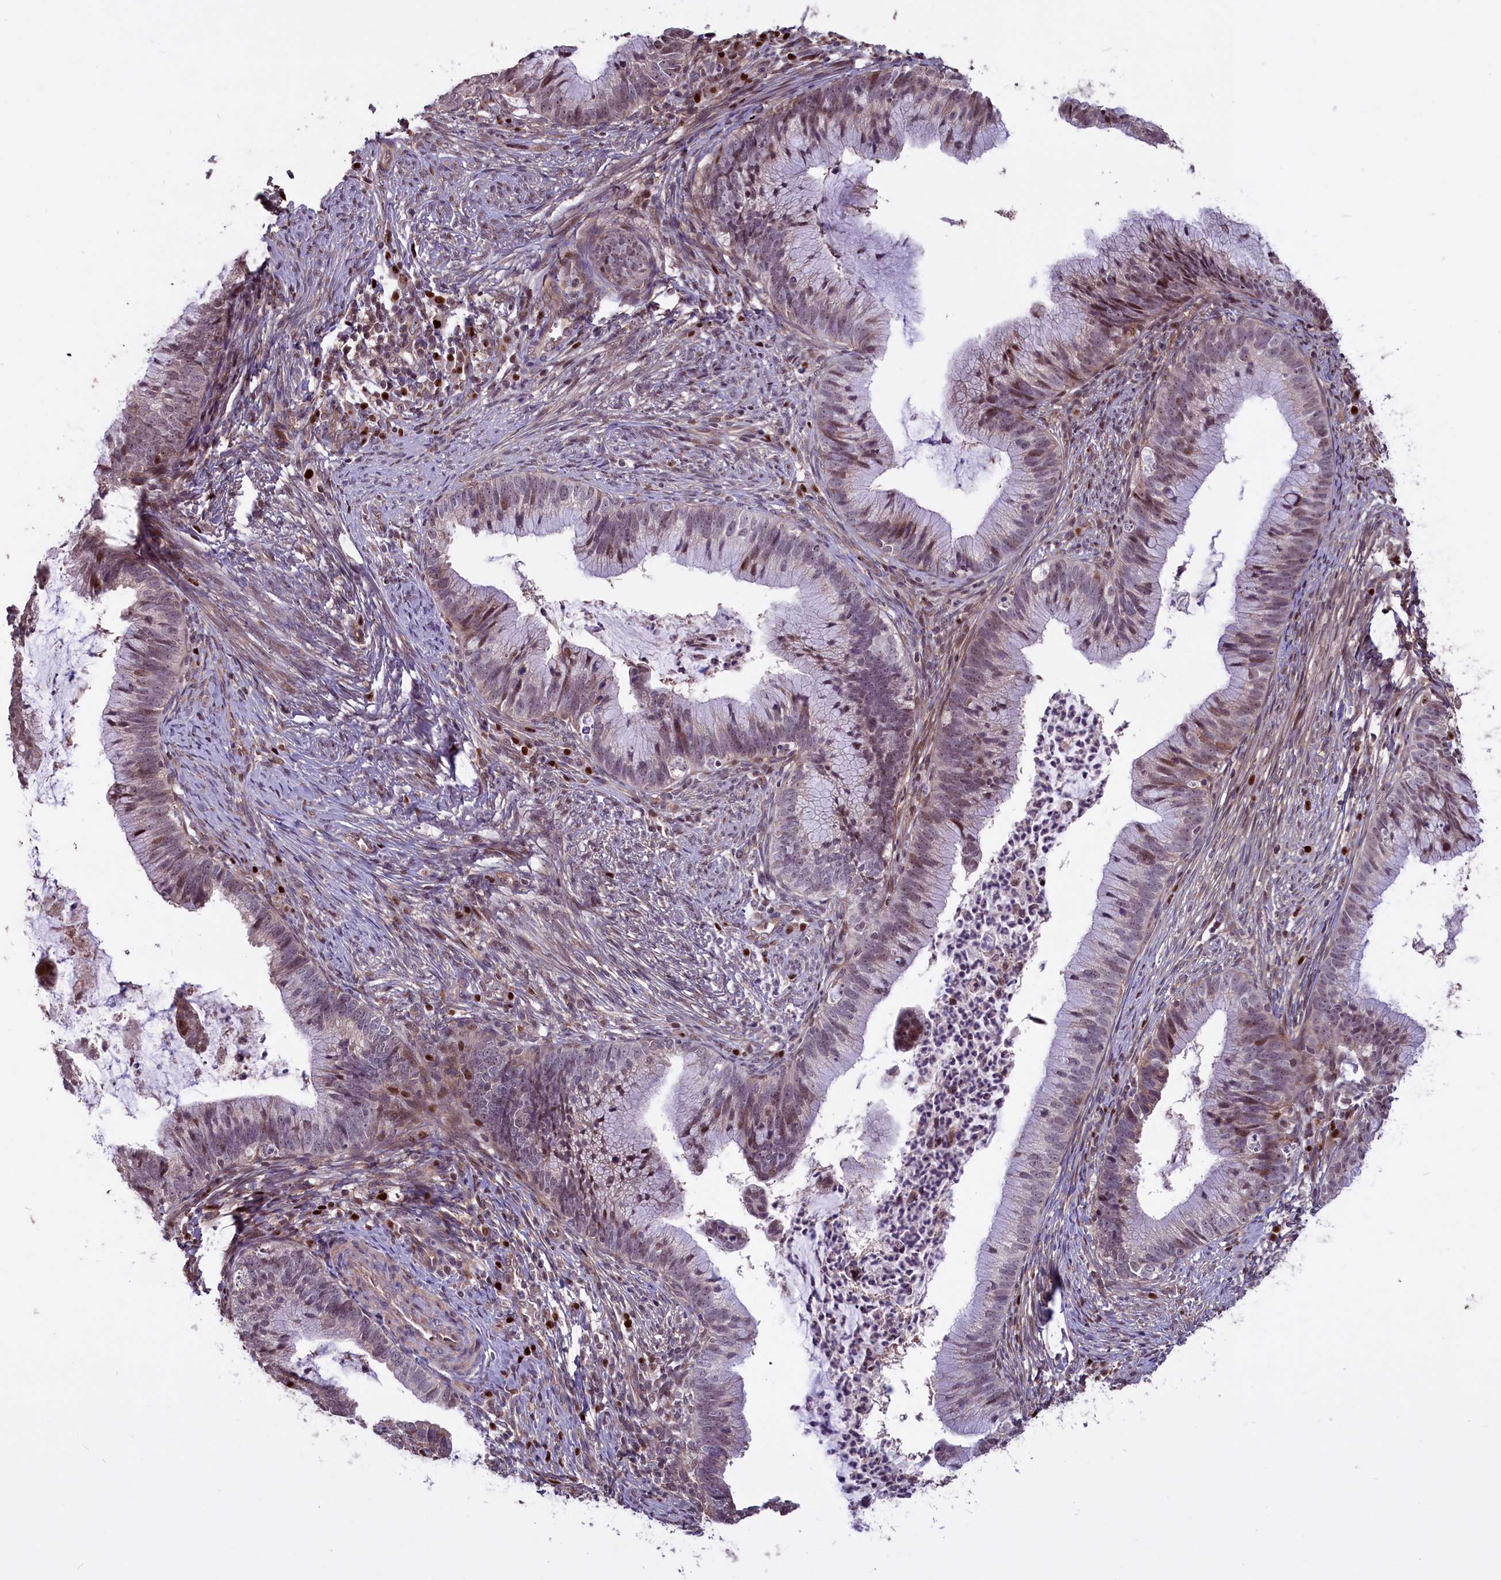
{"staining": {"intensity": "moderate", "quantity": "<25%", "location": "nuclear"}, "tissue": "cervical cancer", "cell_type": "Tumor cells", "image_type": "cancer", "snomed": [{"axis": "morphology", "description": "Adenocarcinoma, NOS"}, {"axis": "topography", "description": "Cervix"}], "caption": "A high-resolution image shows IHC staining of adenocarcinoma (cervical), which shows moderate nuclear positivity in approximately <25% of tumor cells.", "gene": "SHFL", "patient": {"sex": "female", "age": 36}}